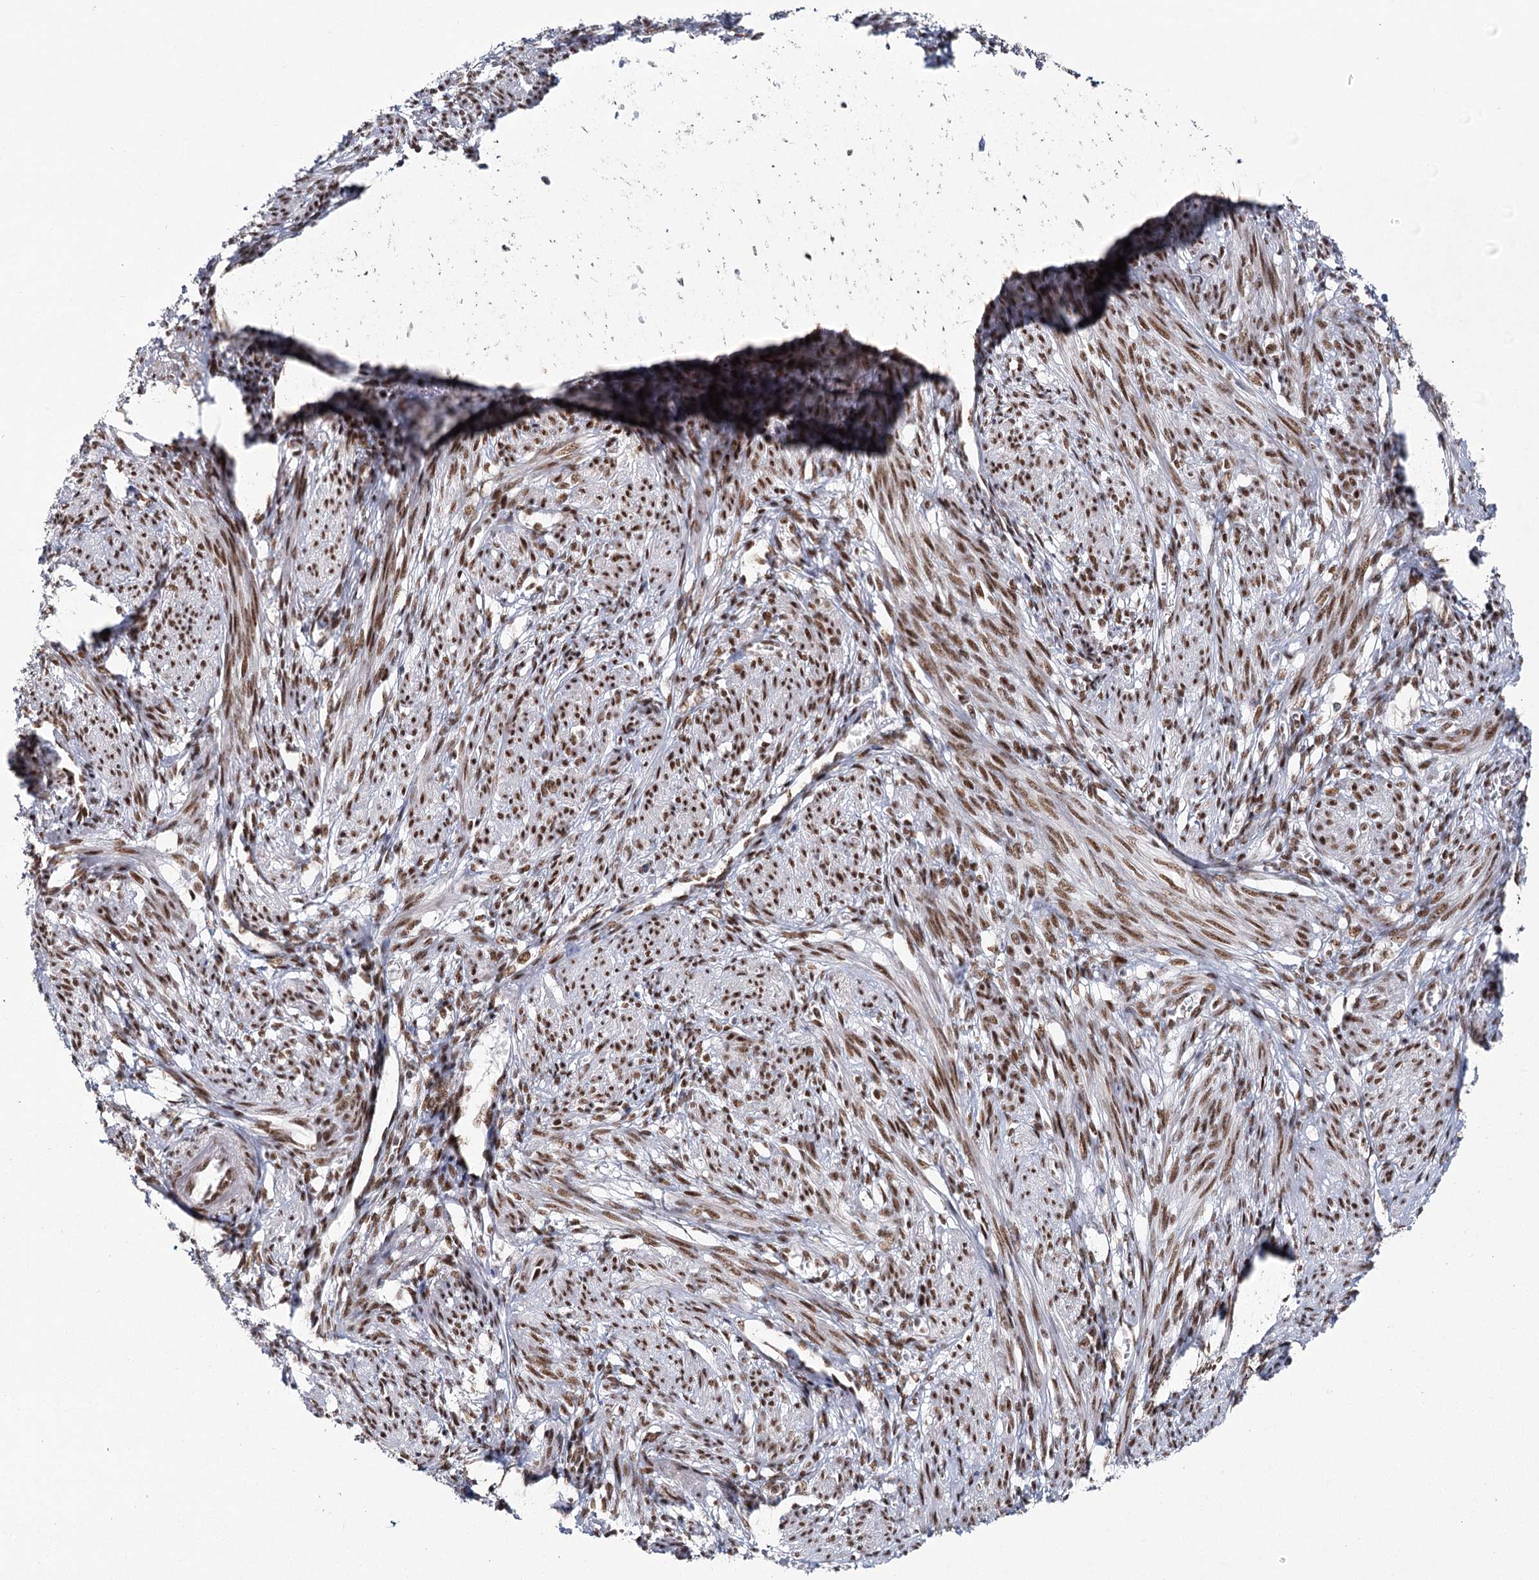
{"staining": {"intensity": "strong", "quantity": ">75%", "location": "nuclear"}, "tissue": "smooth muscle", "cell_type": "Smooth muscle cells", "image_type": "normal", "snomed": [{"axis": "morphology", "description": "Normal tissue, NOS"}, {"axis": "topography", "description": "Smooth muscle"}], "caption": "Normal smooth muscle was stained to show a protein in brown. There is high levels of strong nuclear expression in approximately >75% of smooth muscle cells. (brown staining indicates protein expression, while blue staining denotes nuclei).", "gene": "SCAF8", "patient": {"sex": "female", "age": 39}}